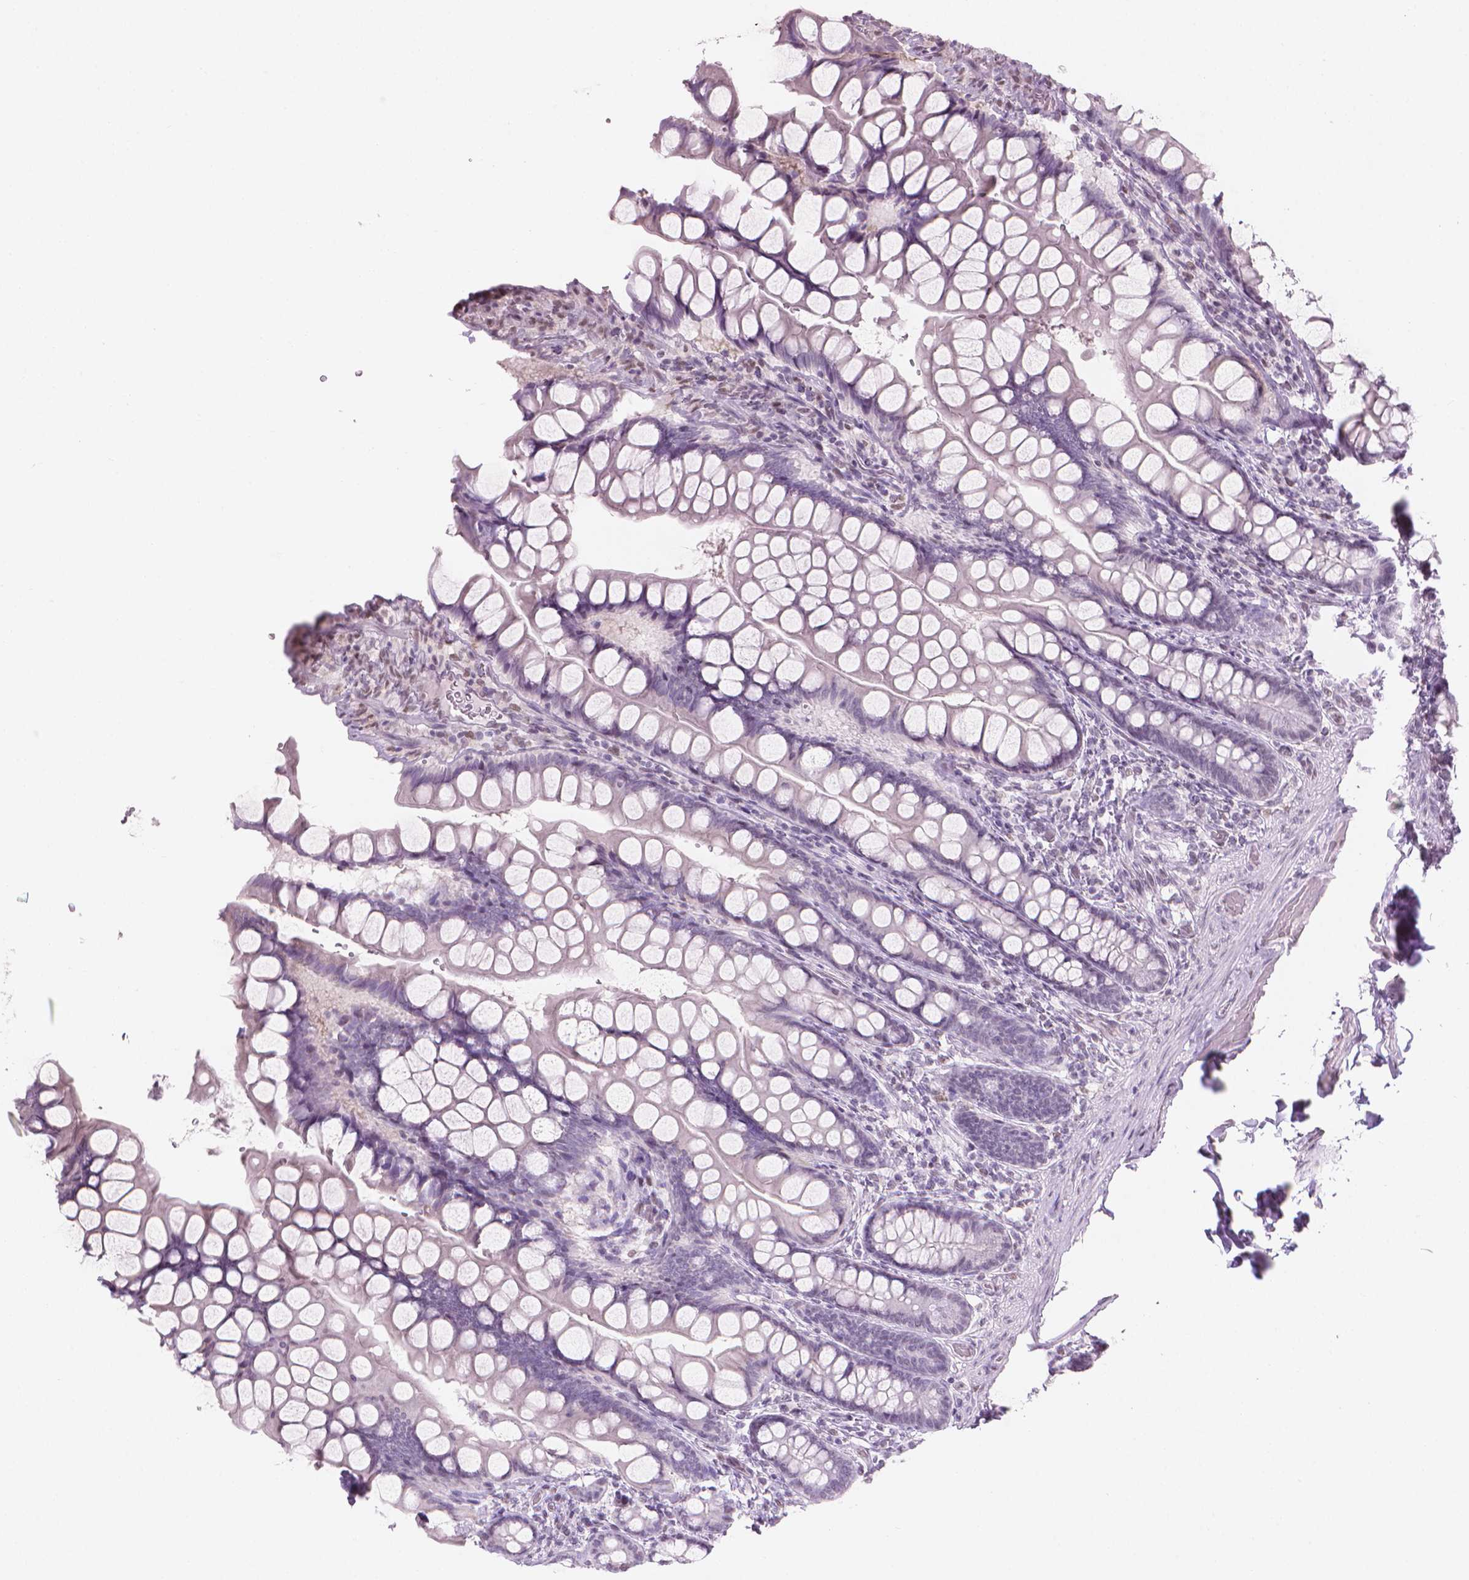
{"staining": {"intensity": "negative", "quantity": "none", "location": "none"}, "tissue": "small intestine", "cell_type": "Glandular cells", "image_type": "normal", "snomed": [{"axis": "morphology", "description": "Normal tissue, NOS"}, {"axis": "topography", "description": "Small intestine"}], "caption": "This photomicrograph is of normal small intestine stained with immunohistochemistry (IHC) to label a protein in brown with the nuclei are counter-stained blue. There is no expression in glandular cells.", "gene": "PIAS2", "patient": {"sex": "male", "age": 70}}